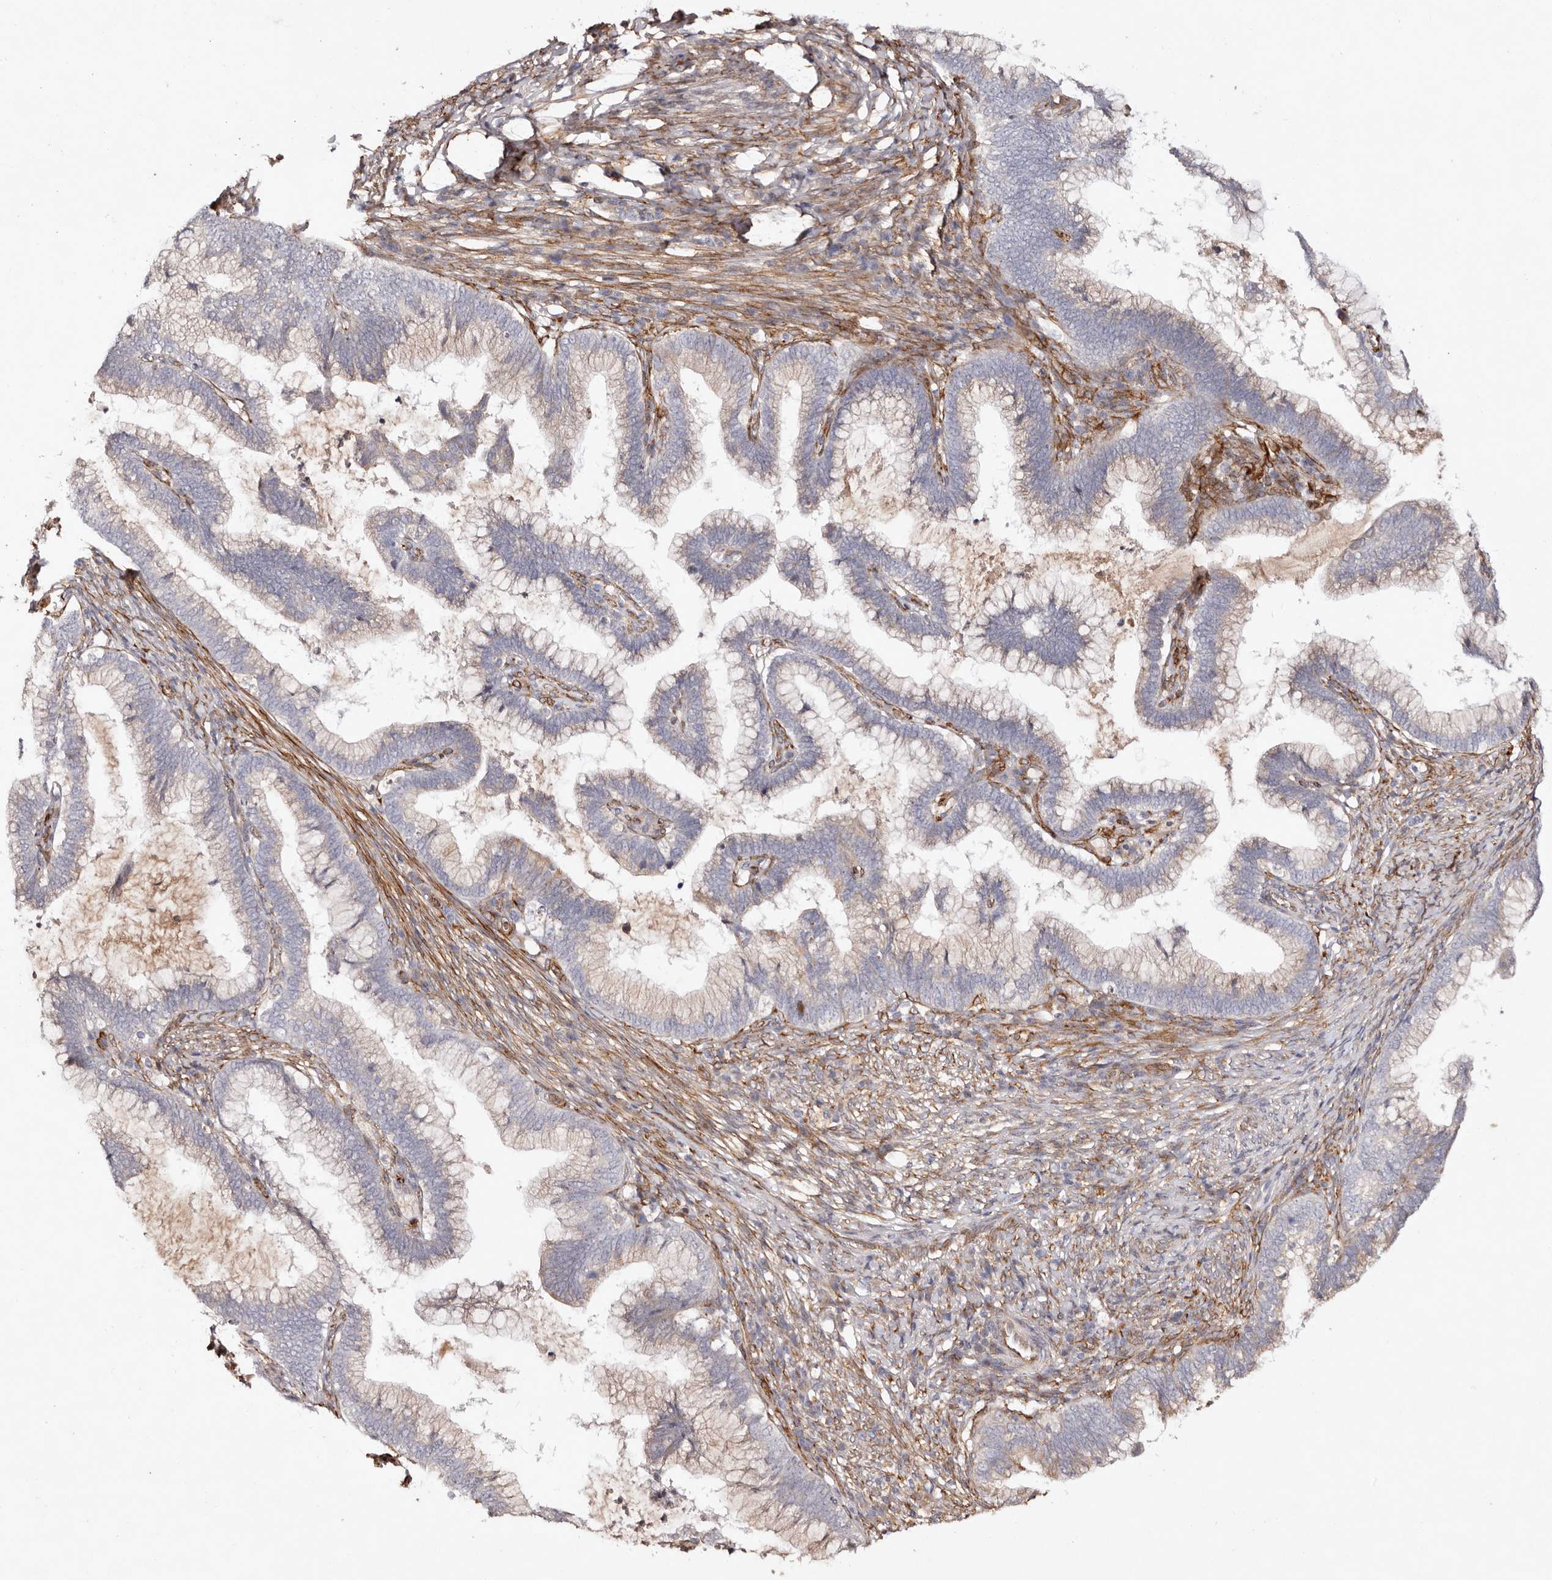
{"staining": {"intensity": "weak", "quantity": "25%-75%", "location": "cytoplasmic/membranous"}, "tissue": "cervical cancer", "cell_type": "Tumor cells", "image_type": "cancer", "snomed": [{"axis": "morphology", "description": "Adenocarcinoma, NOS"}, {"axis": "topography", "description": "Cervix"}], "caption": "A histopathology image of cervical adenocarcinoma stained for a protein displays weak cytoplasmic/membranous brown staining in tumor cells.", "gene": "SERPINH1", "patient": {"sex": "female", "age": 36}}